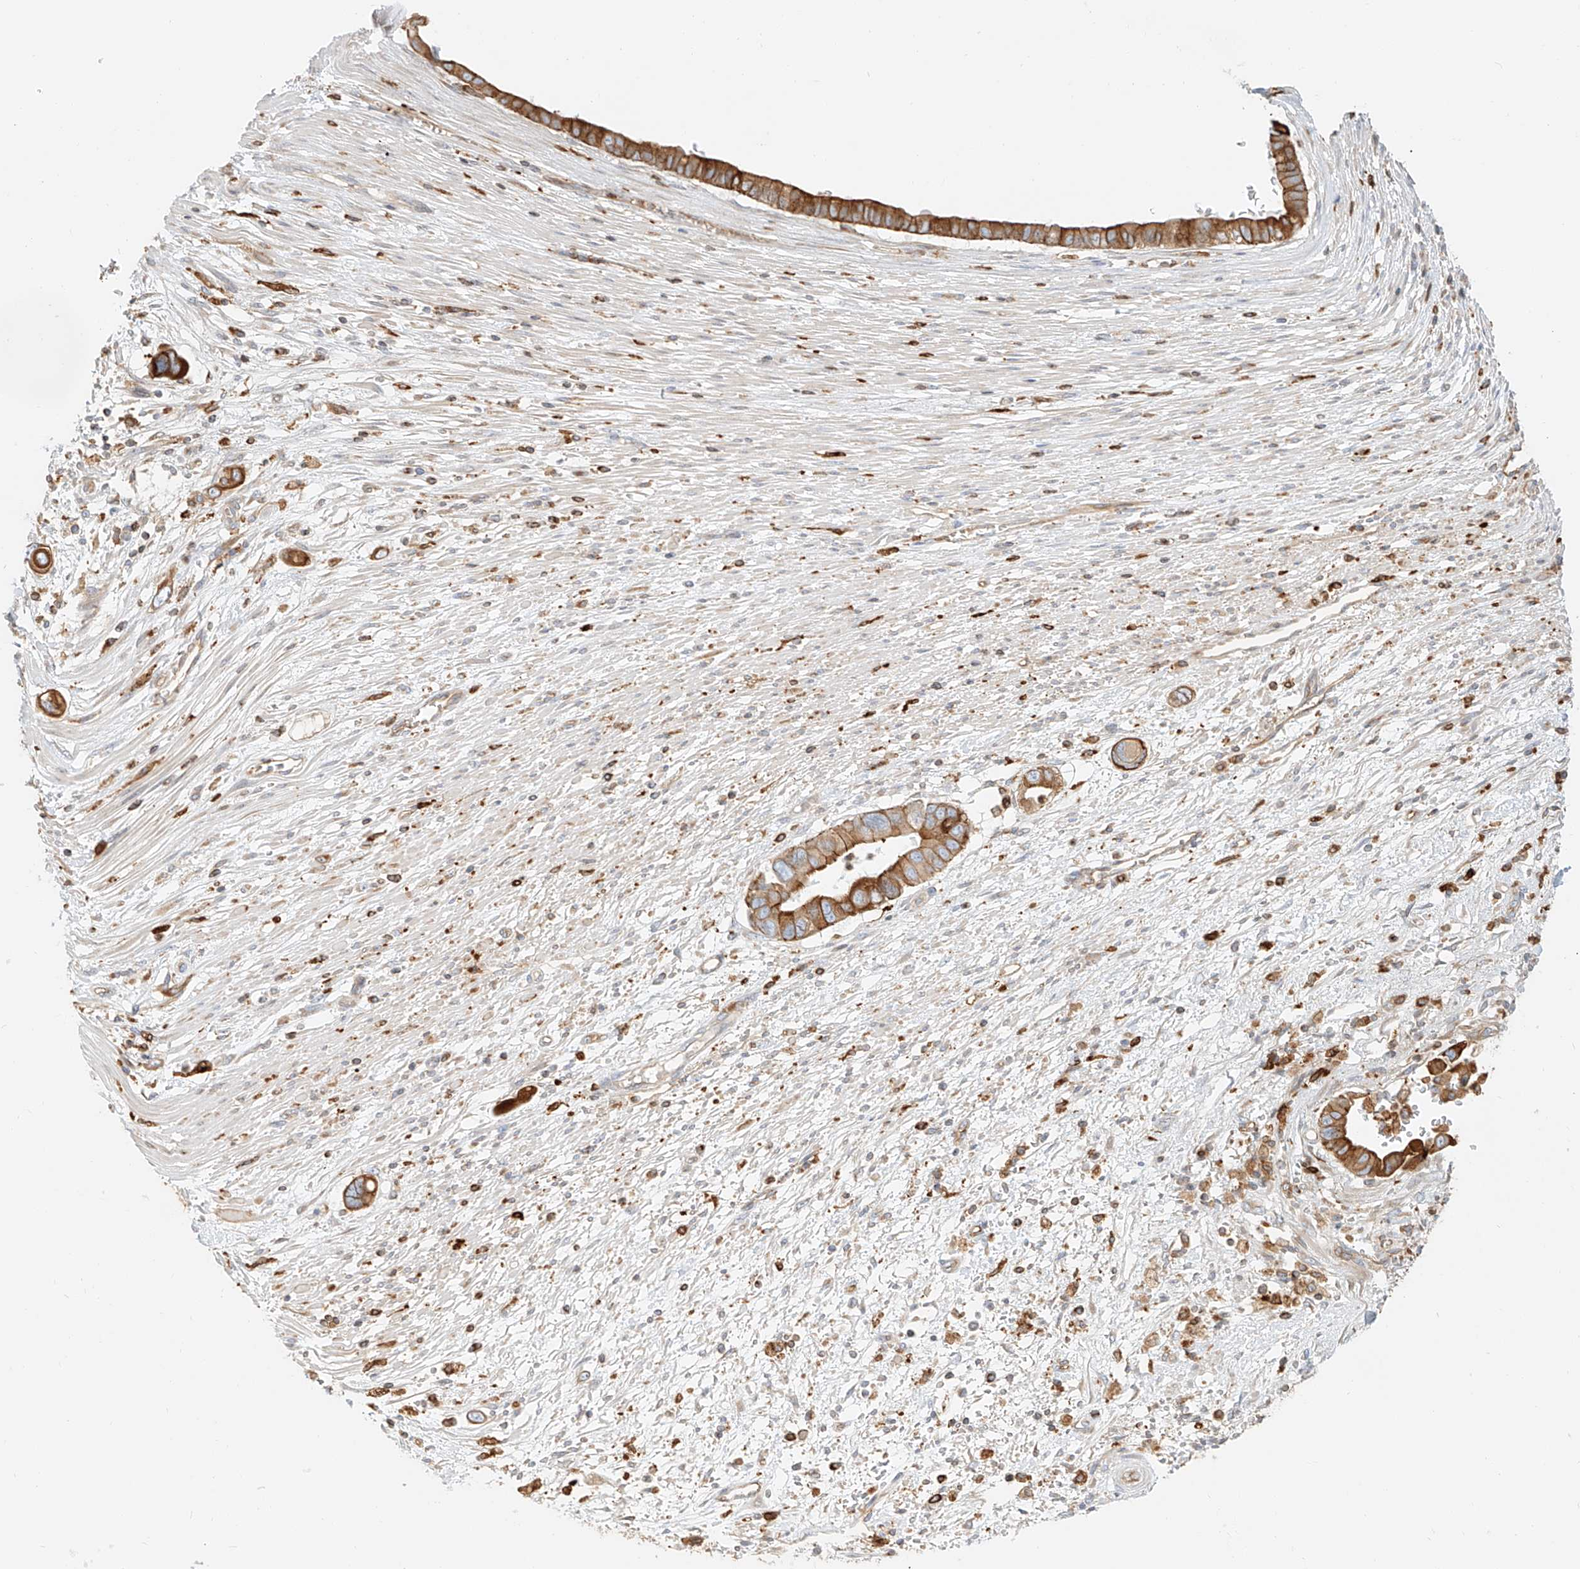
{"staining": {"intensity": "moderate", "quantity": ">75%", "location": "cytoplasmic/membranous"}, "tissue": "pancreatic cancer", "cell_type": "Tumor cells", "image_type": "cancer", "snomed": [{"axis": "morphology", "description": "Adenocarcinoma, NOS"}, {"axis": "topography", "description": "Pancreas"}], "caption": "Immunohistochemical staining of pancreatic adenocarcinoma reveals medium levels of moderate cytoplasmic/membranous protein staining in about >75% of tumor cells.", "gene": "DHRS7", "patient": {"sex": "male", "age": 68}}